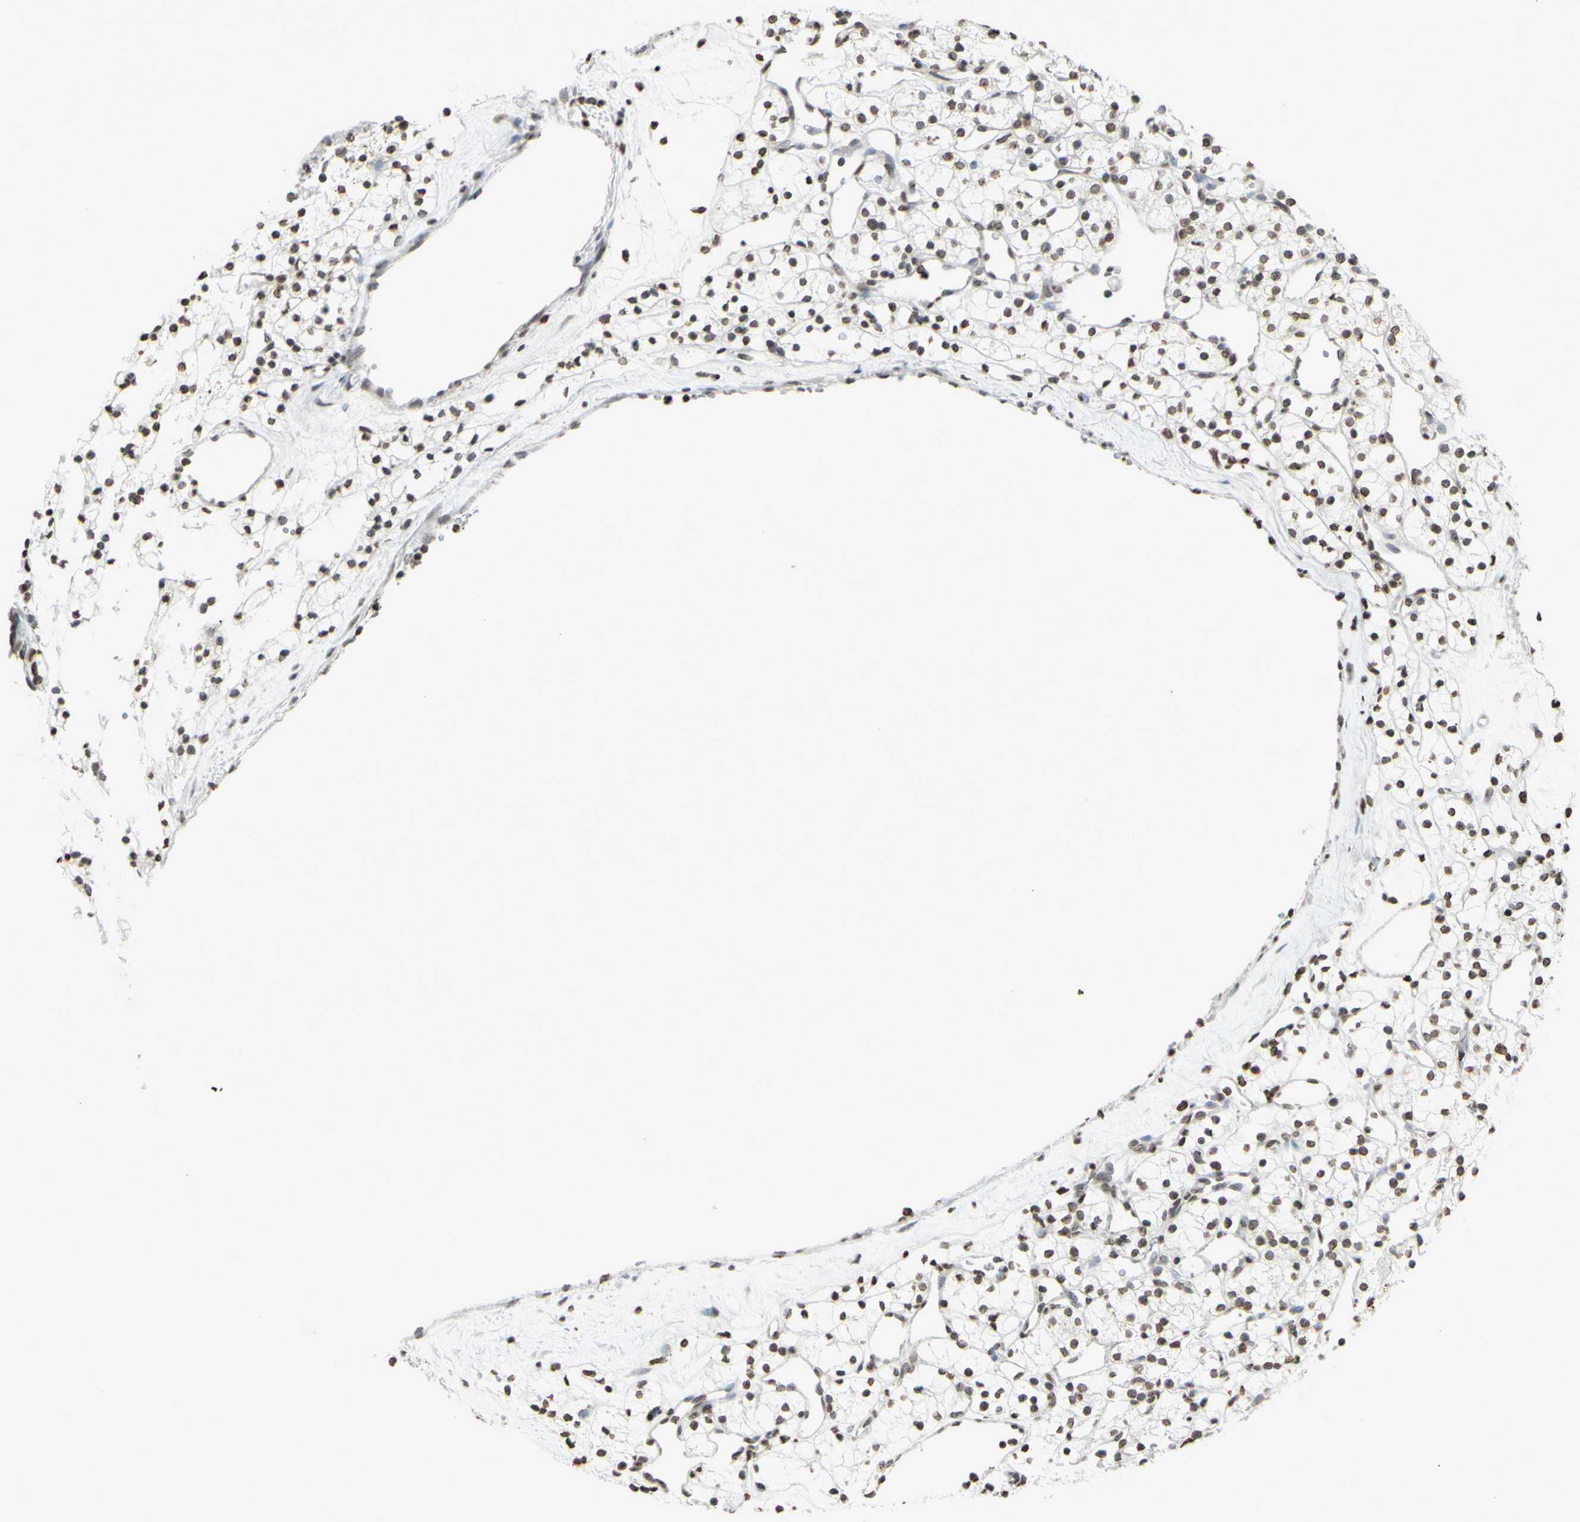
{"staining": {"intensity": "weak", "quantity": "25%-75%", "location": "nuclear"}, "tissue": "renal cancer", "cell_type": "Tumor cells", "image_type": "cancer", "snomed": [{"axis": "morphology", "description": "Adenocarcinoma, NOS"}, {"axis": "topography", "description": "Kidney"}], "caption": "The photomicrograph reveals staining of renal cancer, revealing weak nuclear protein staining (brown color) within tumor cells.", "gene": "CD79B", "patient": {"sex": "female", "age": 60}}